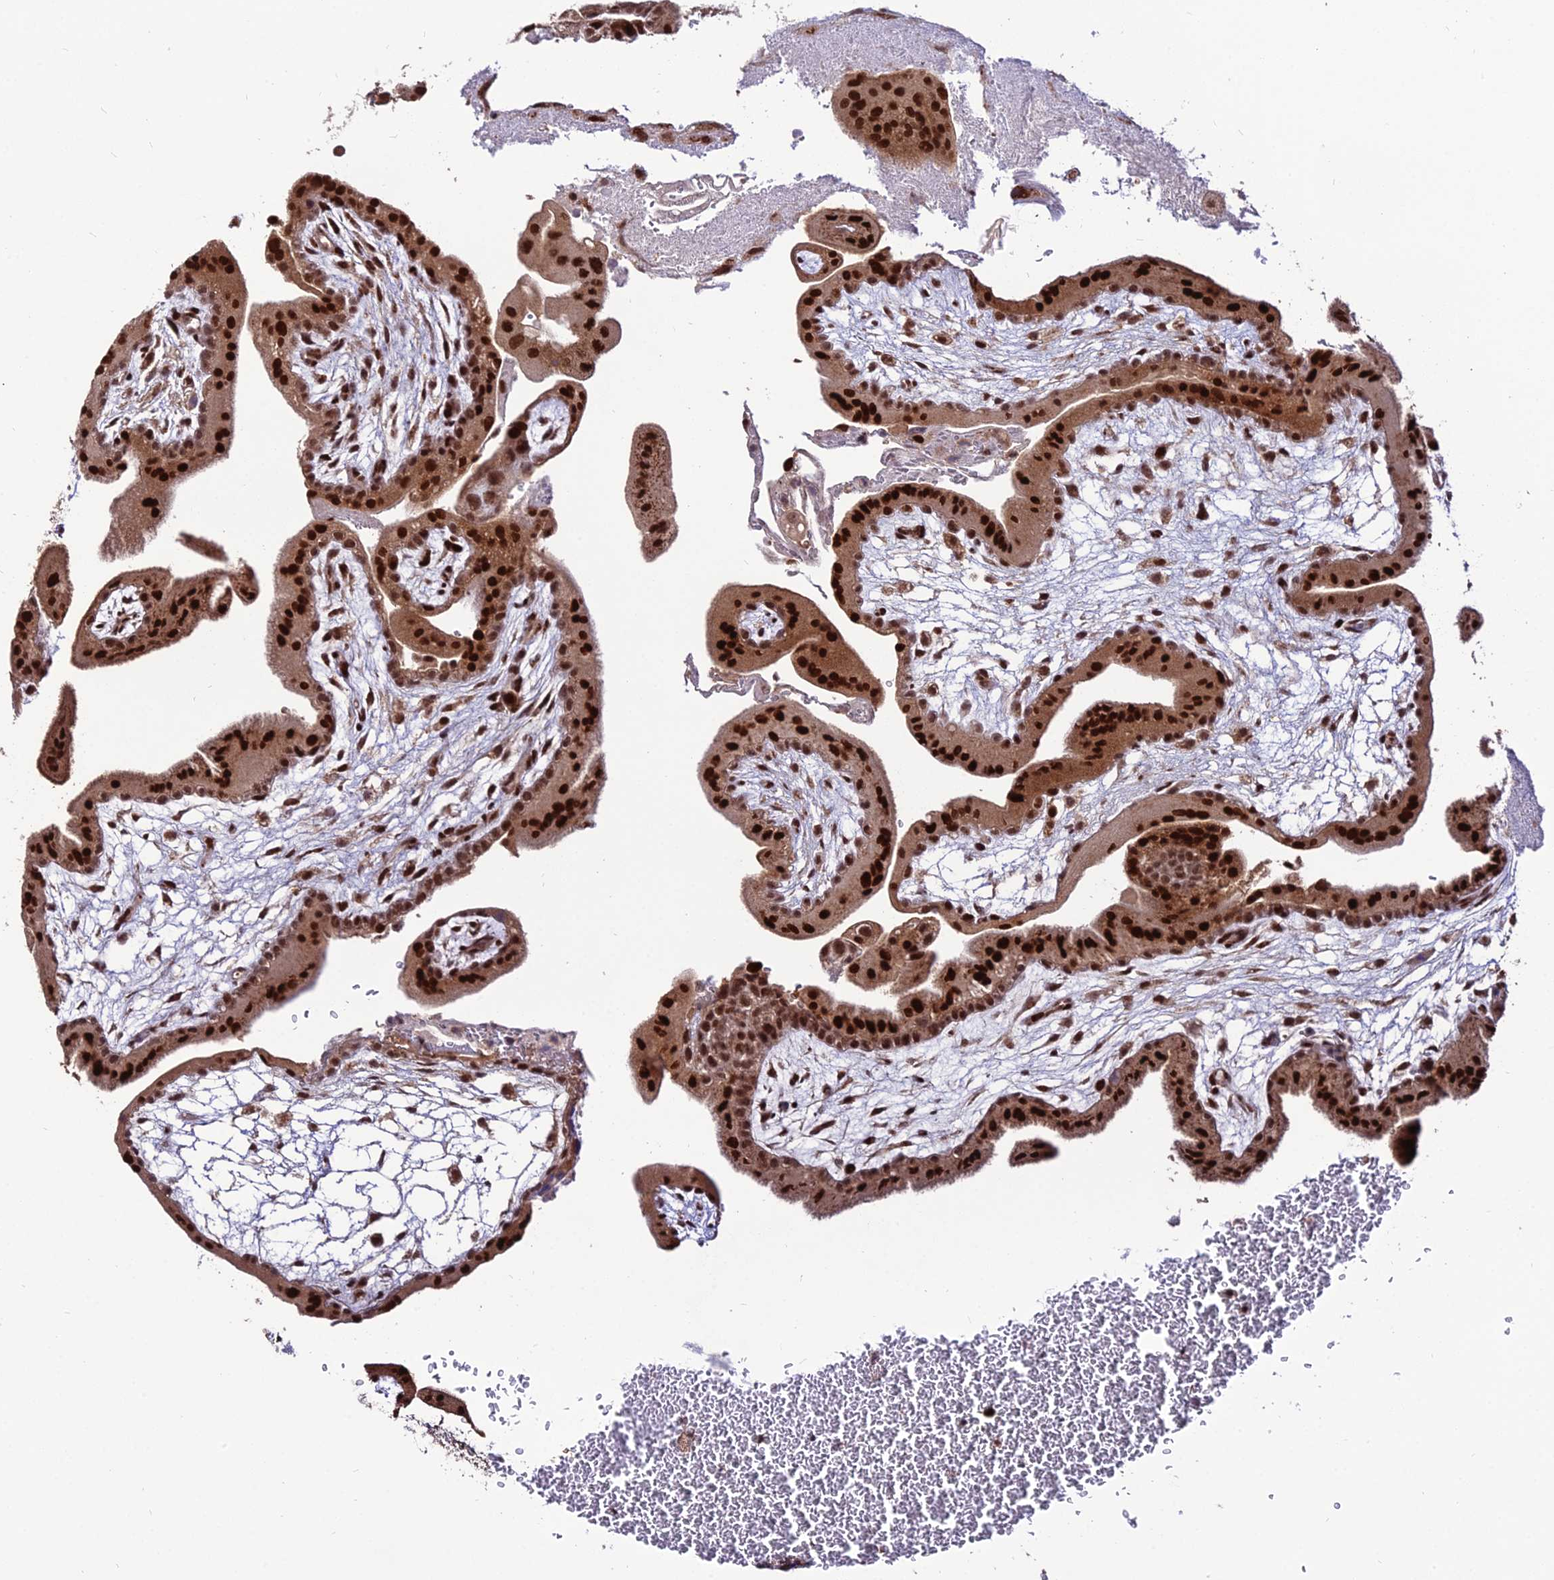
{"staining": {"intensity": "strong", "quantity": ">75%", "location": "cytoplasmic/membranous,nuclear"}, "tissue": "placenta", "cell_type": "Decidual cells", "image_type": "normal", "snomed": [{"axis": "morphology", "description": "Normal tissue, NOS"}, {"axis": "topography", "description": "Placenta"}], "caption": "An immunohistochemistry (IHC) histopathology image of unremarkable tissue is shown. Protein staining in brown shows strong cytoplasmic/membranous,nuclear positivity in placenta within decidual cells.", "gene": "CIB3", "patient": {"sex": "female", "age": 35}}